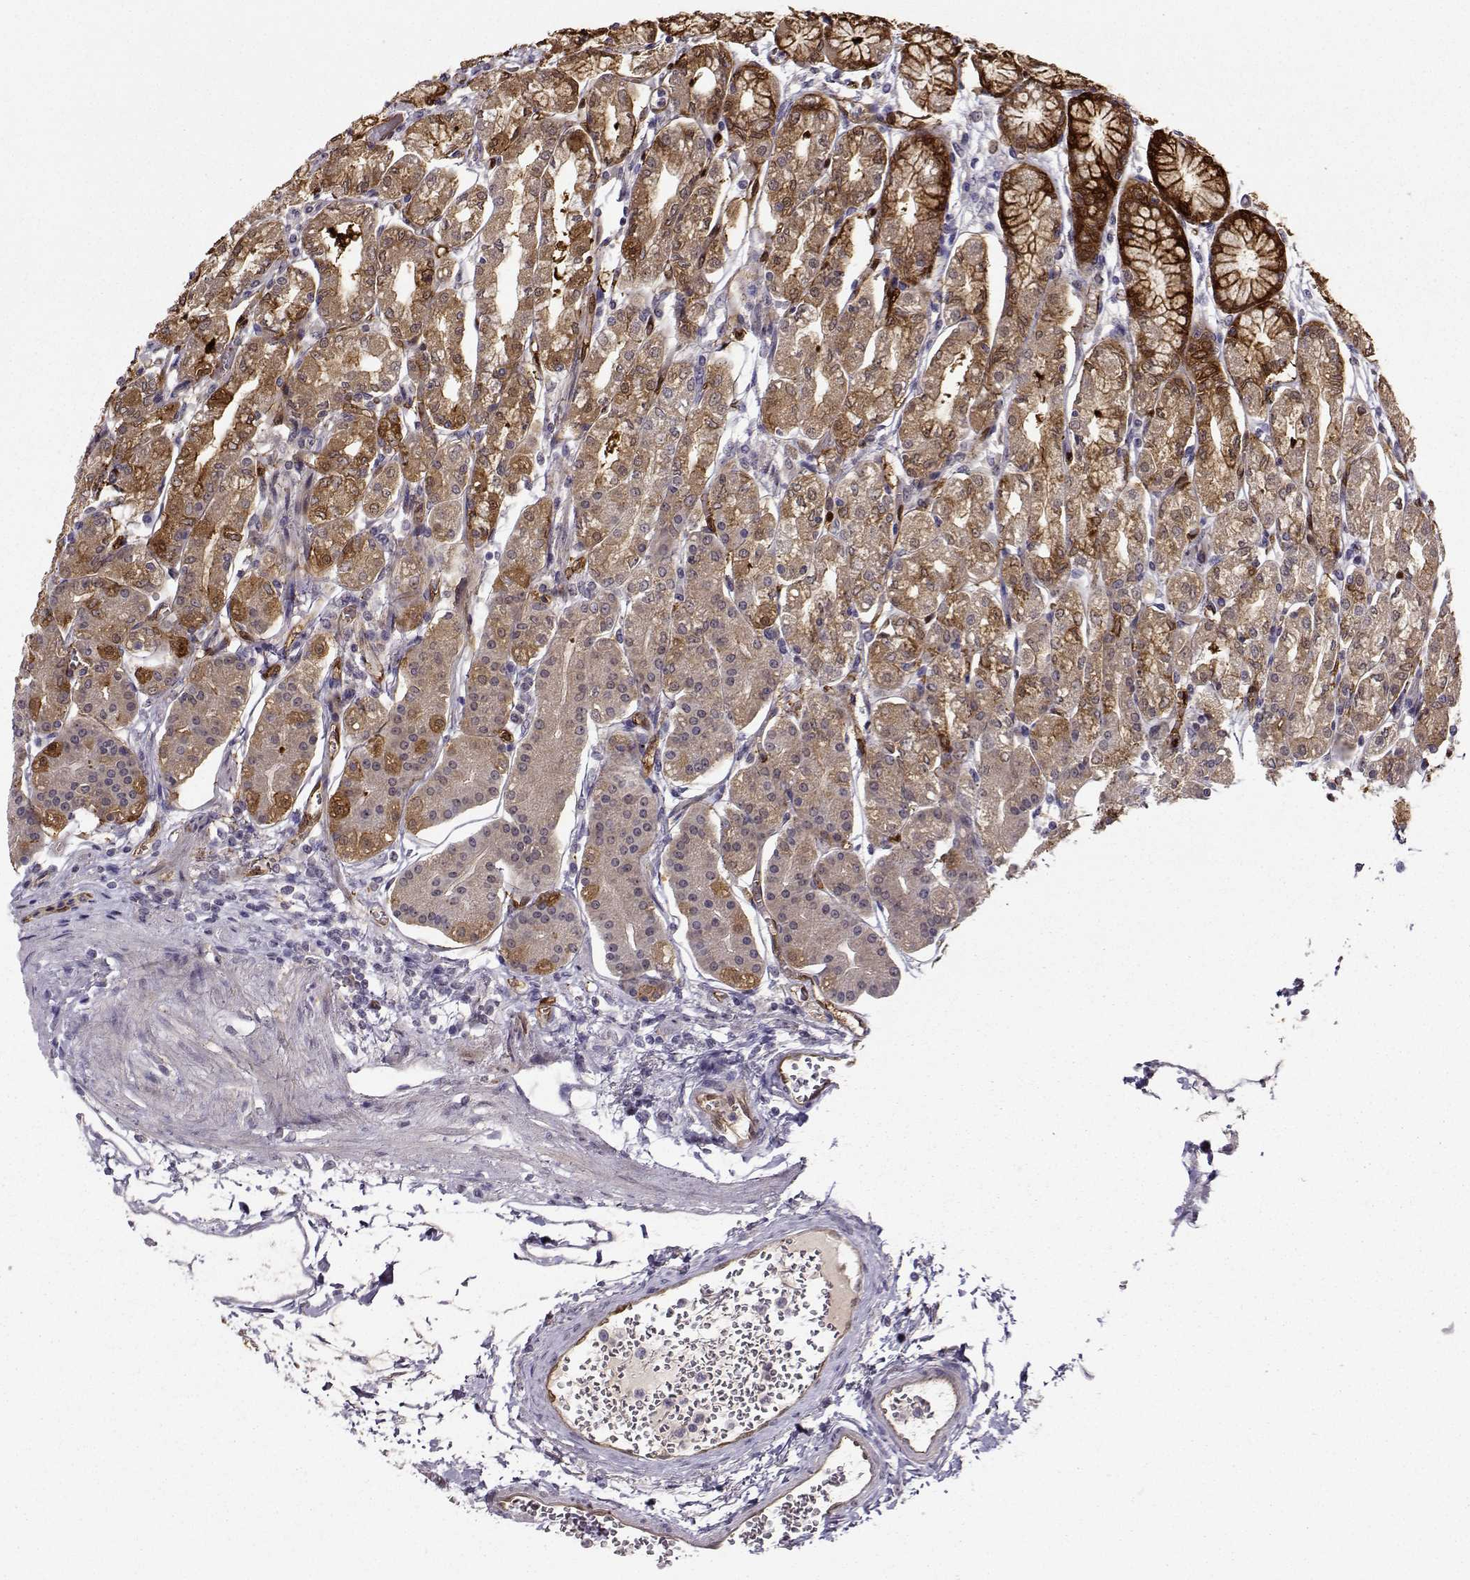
{"staining": {"intensity": "strong", "quantity": "<25%", "location": "cytoplasmic/membranous"}, "tissue": "stomach", "cell_type": "Glandular cells", "image_type": "normal", "snomed": [{"axis": "morphology", "description": "Normal tissue, NOS"}, {"axis": "topography", "description": "Skeletal muscle"}, {"axis": "topography", "description": "Stomach"}], "caption": "The micrograph shows immunohistochemical staining of unremarkable stomach. There is strong cytoplasmic/membranous positivity is identified in about <25% of glandular cells. (DAB (3,3'-diaminobenzidine) IHC with brightfield microscopy, high magnification).", "gene": "NQO1", "patient": {"sex": "female", "age": 57}}